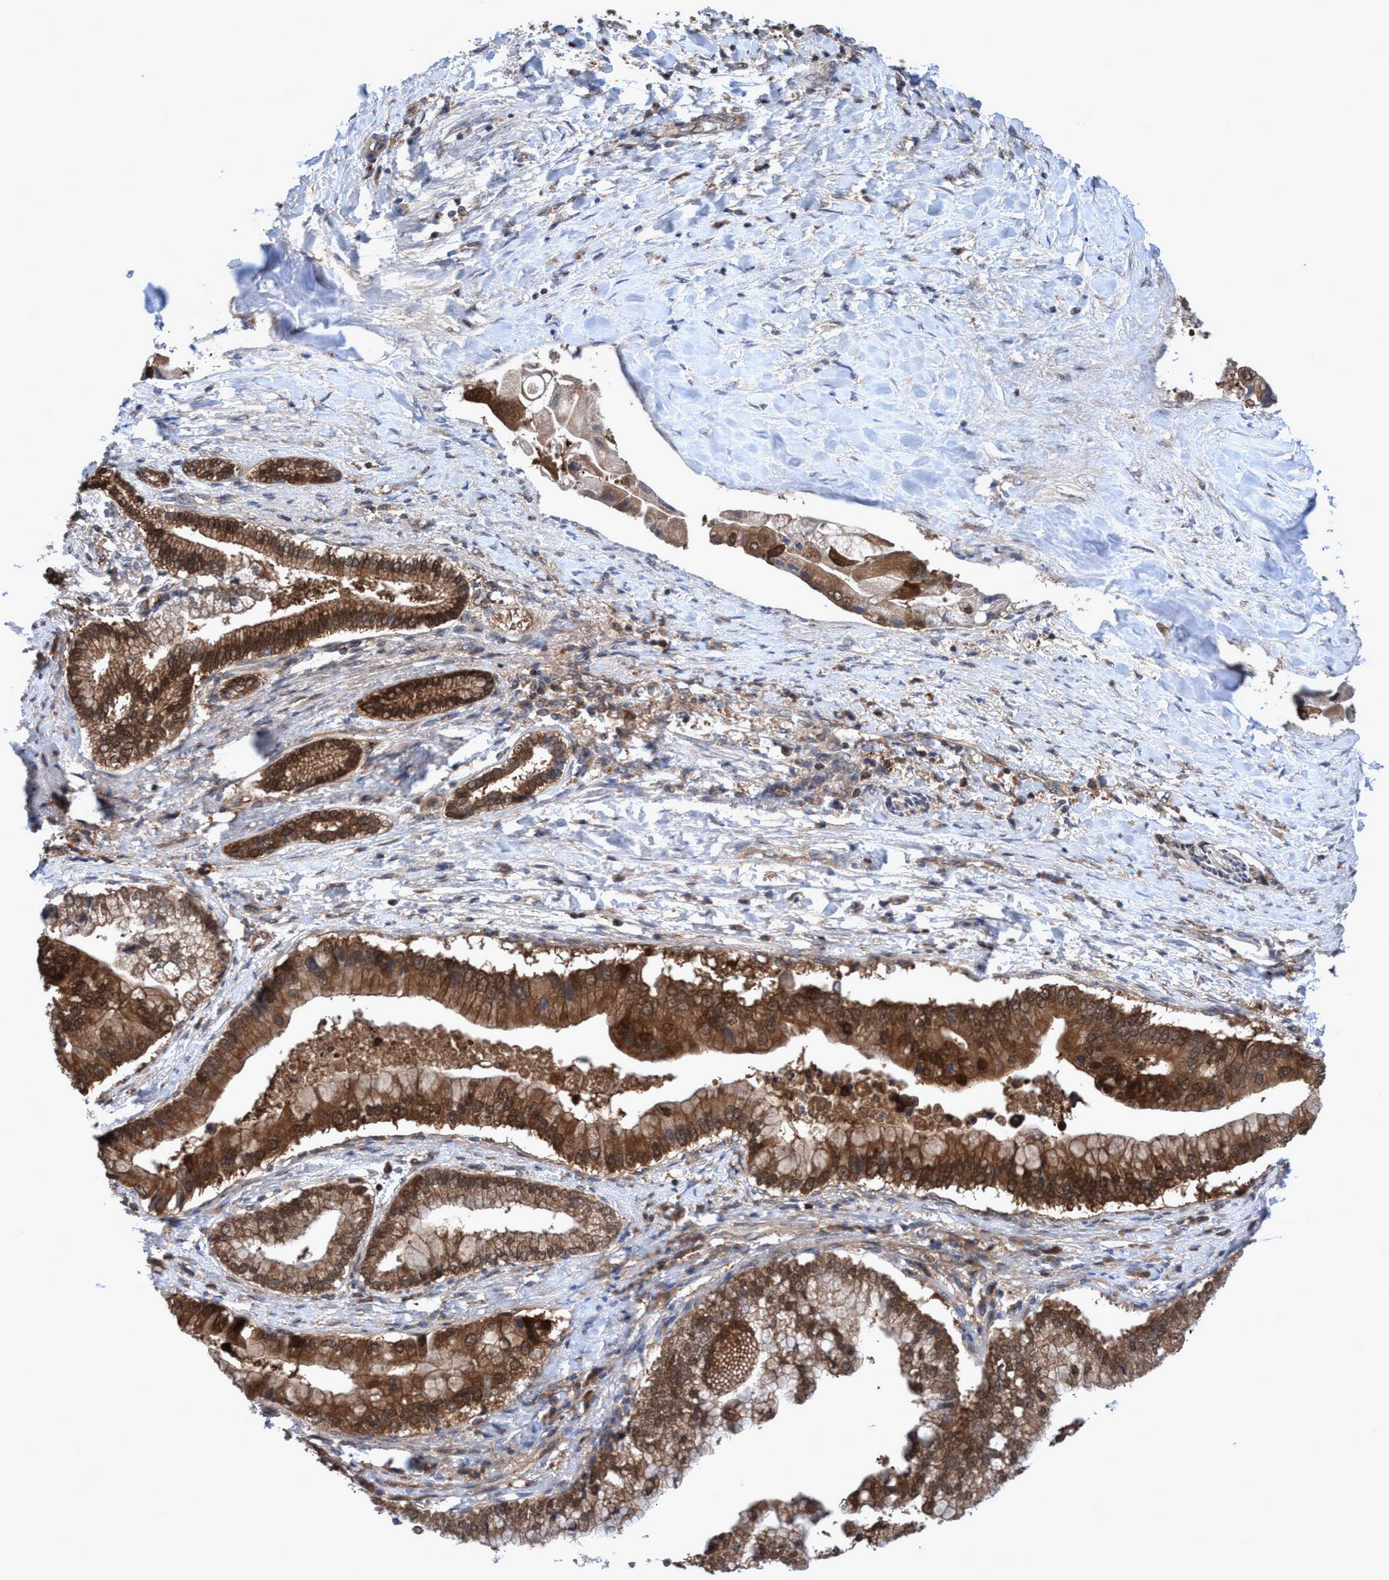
{"staining": {"intensity": "strong", "quantity": ">75%", "location": "cytoplasmic/membranous"}, "tissue": "liver cancer", "cell_type": "Tumor cells", "image_type": "cancer", "snomed": [{"axis": "morphology", "description": "Cholangiocarcinoma"}, {"axis": "topography", "description": "Liver"}], "caption": "Tumor cells reveal strong cytoplasmic/membranous expression in approximately >75% of cells in liver cancer (cholangiocarcinoma).", "gene": "GLOD4", "patient": {"sex": "male", "age": 50}}